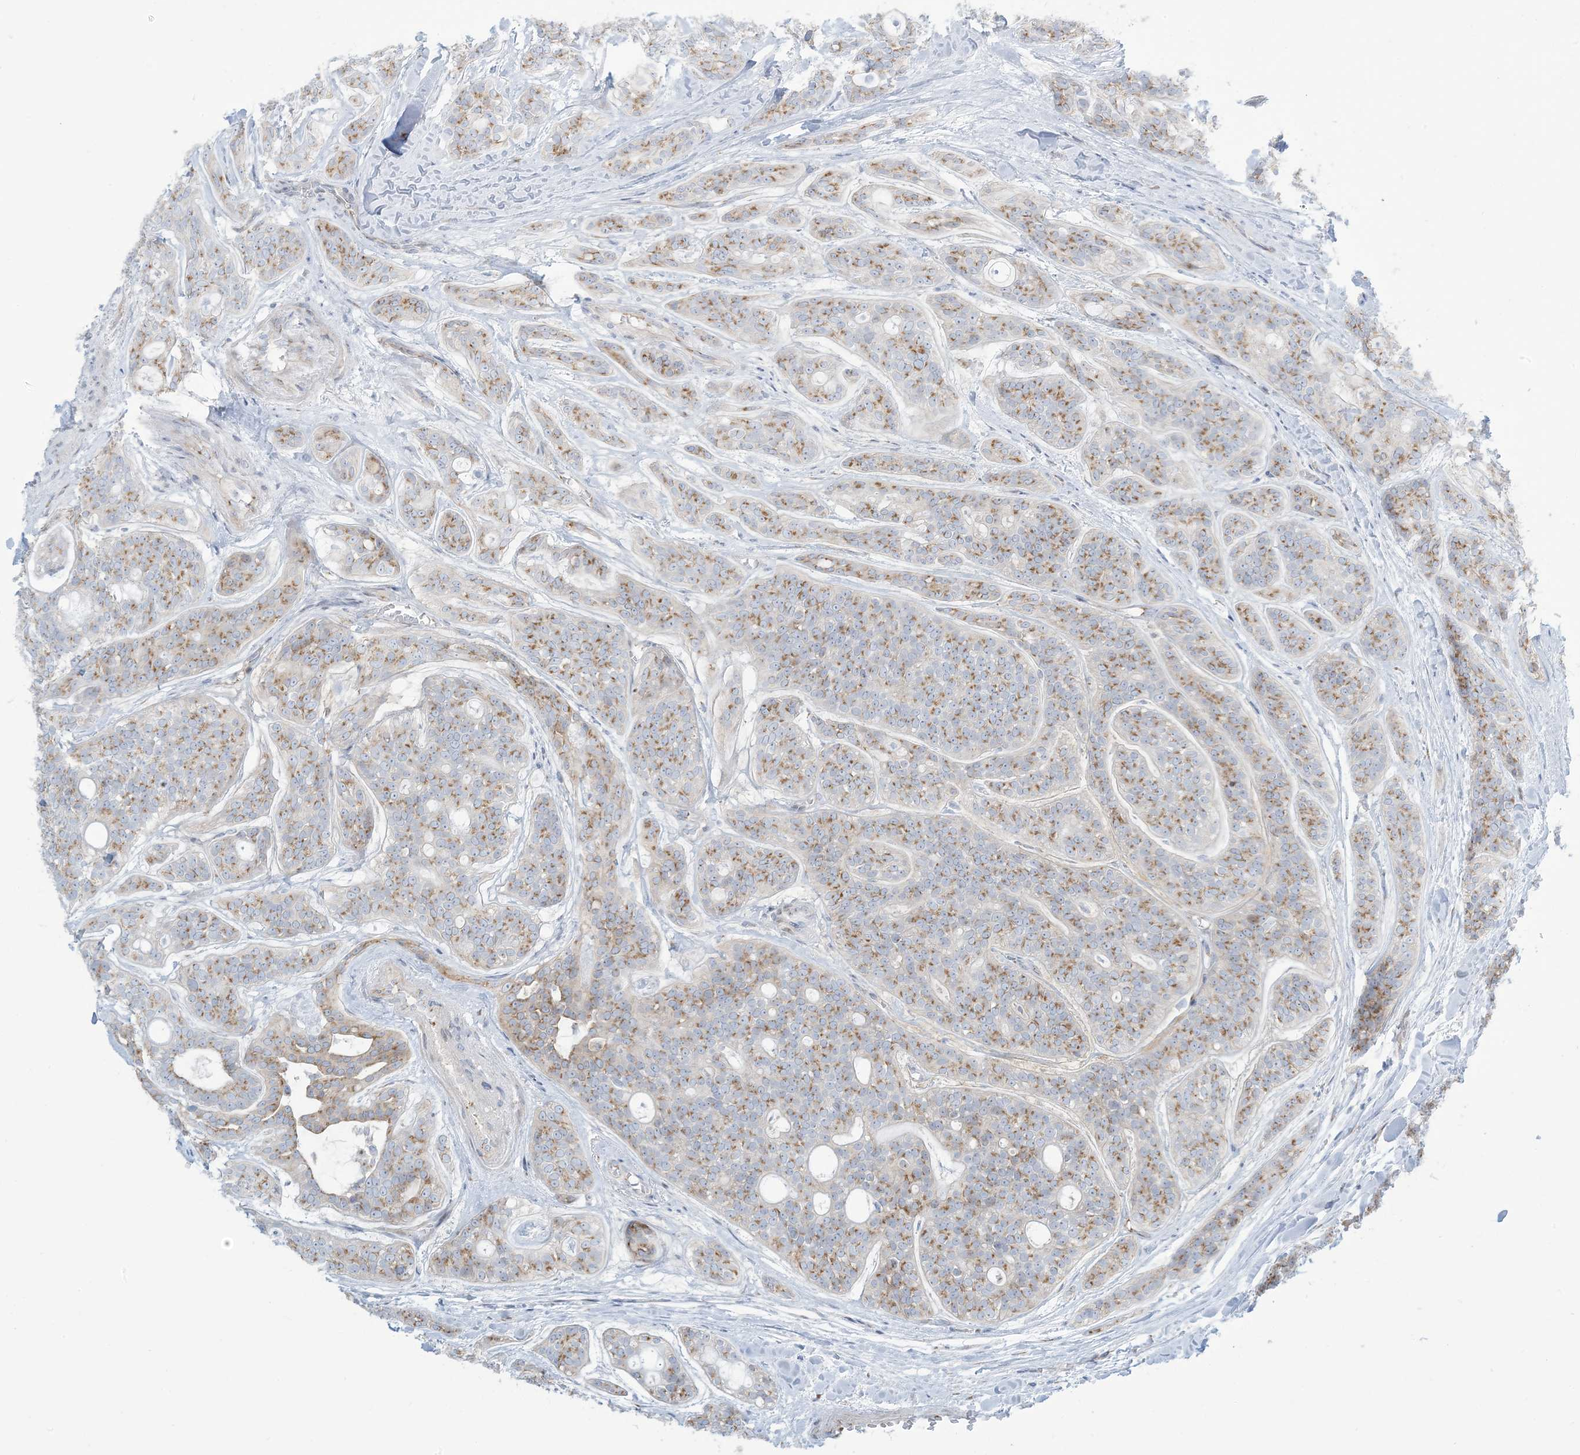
{"staining": {"intensity": "moderate", "quantity": ">75%", "location": "cytoplasmic/membranous"}, "tissue": "head and neck cancer", "cell_type": "Tumor cells", "image_type": "cancer", "snomed": [{"axis": "morphology", "description": "Adenocarcinoma, NOS"}, {"axis": "topography", "description": "Head-Neck"}], "caption": "Immunohistochemical staining of human head and neck cancer (adenocarcinoma) exhibits medium levels of moderate cytoplasmic/membranous protein staining in approximately >75% of tumor cells. The staining was performed using DAB, with brown indicating positive protein expression. Nuclei are stained blue with hematoxylin.", "gene": "AFTPH", "patient": {"sex": "male", "age": 66}}